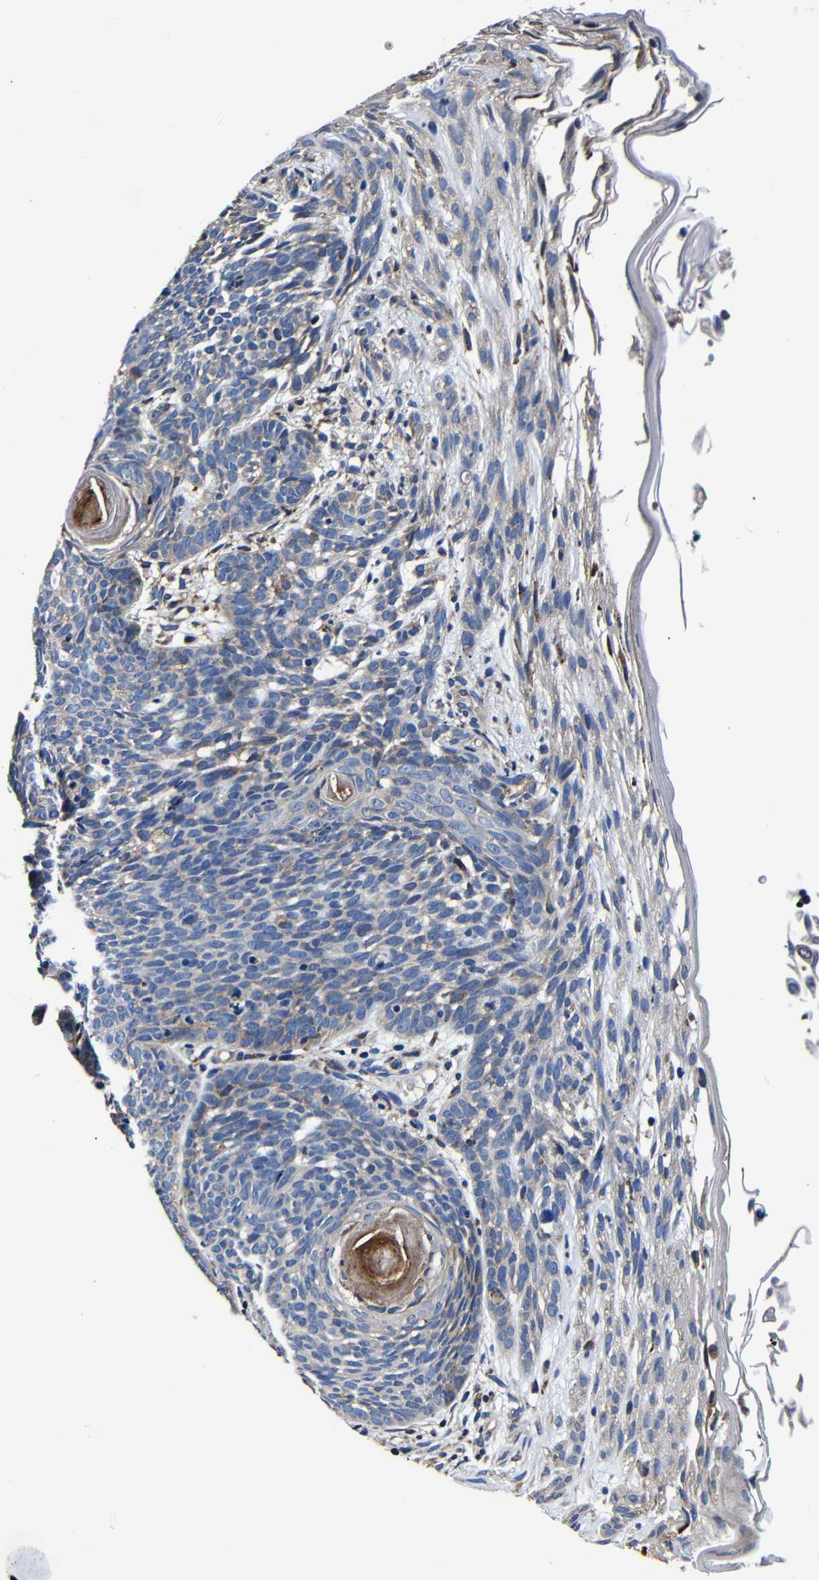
{"staining": {"intensity": "weak", "quantity": "<25%", "location": "cytoplasmic/membranous"}, "tissue": "skin cancer", "cell_type": "Tumor cells", "image_type": "cancer", "snomed": [{"axis": "morphology", "description": "Basal cell carcinoma"}, {"axis": "topography", "description": "Skin"}], "caption": "High magnification brightfield microscopy of skin cancer stained with DAB (brown) and counterstained with hematoxylin (blue): tumor cells show no significant staining.", "gene": "SCN9A", "patient": {"sex": "female", "age": 70}}